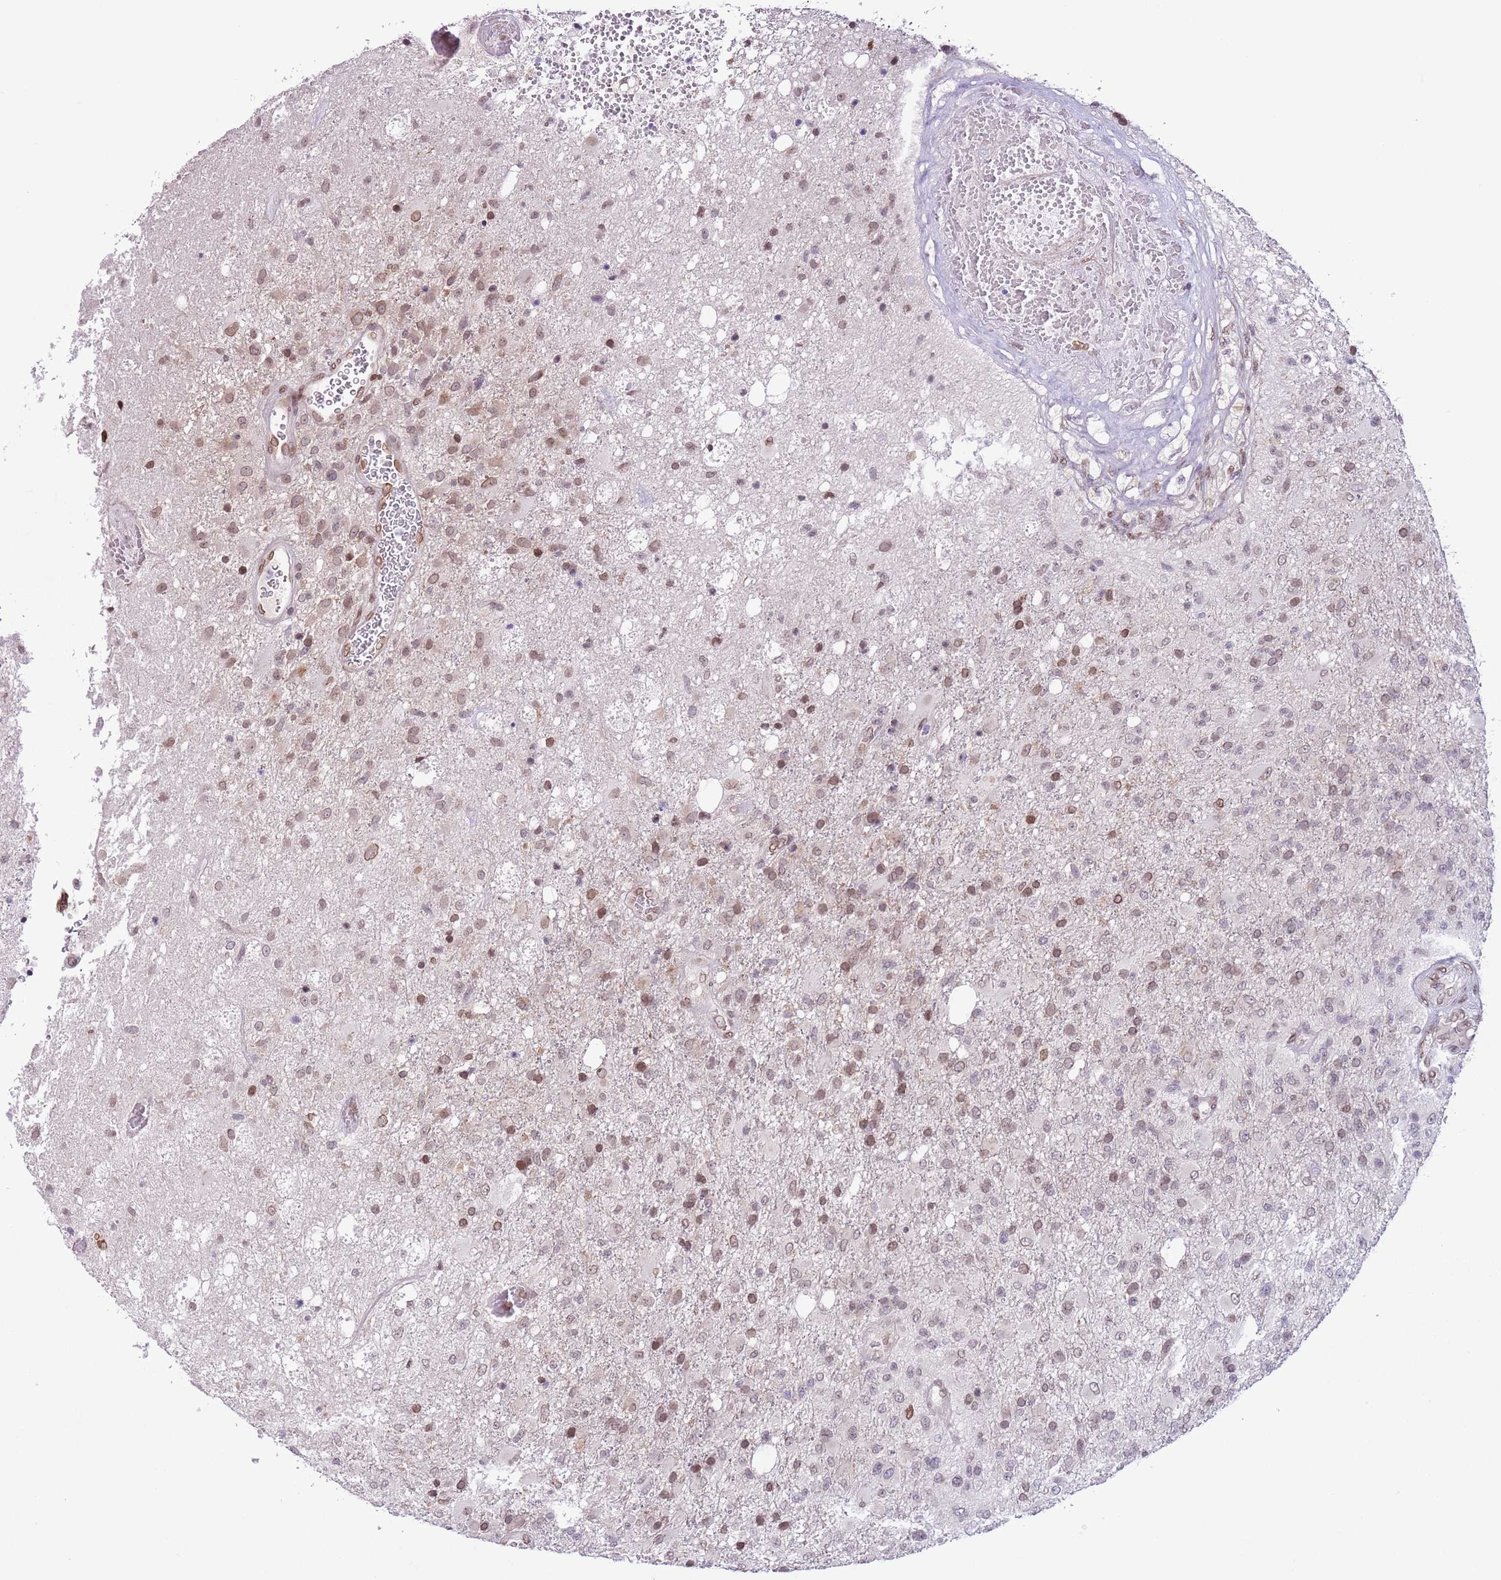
{"staining": {"intensity": "moderate", "quantity": "25%-75%", "location": "cytoplasmic/membranous,nuclear"}, "tissue": "glioma", "cell_type": "Tumor cells", "image_type": "cancer", "snomed": [{"axis": "morphology", "description": "Glioma, malignant, High grade"}, {"axis": "topography", "description": "Brain"}], "caption": "Immunohistochemical staining of human glioma demonstrates medium levels of moderate cytoplasmic/membranous and nuclear expression in about 25%-75% of tumor cells.", "gene": "ZGLP1", "patient": {"sex": "female", "age": 74}}